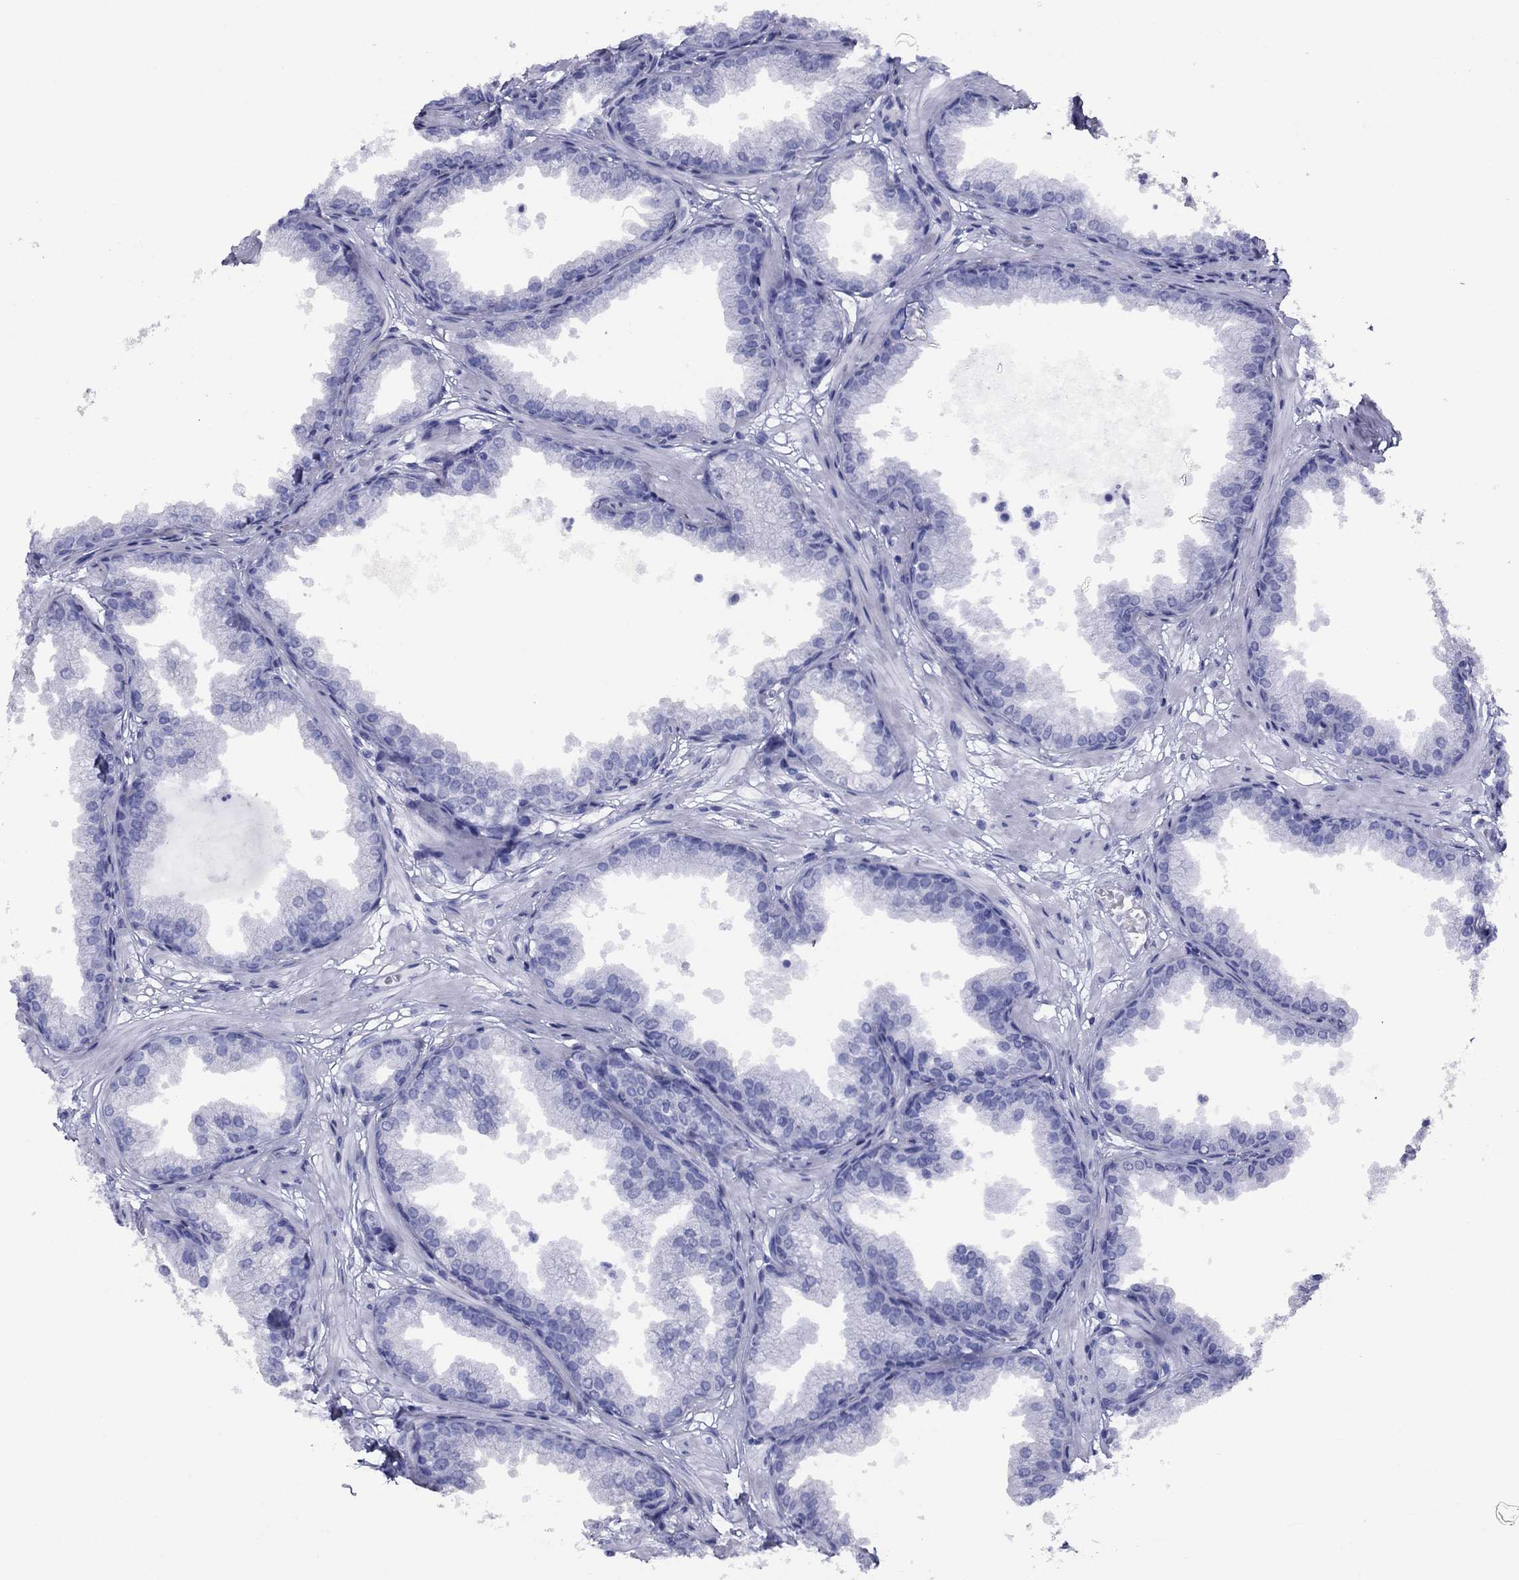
{"staining": {"intensity": "negative", "quantity": "none", "location": "none"}, "tissue": "prostate", "cell_type": "Glandular cells", "image_type": "normal", "snomed": [{"axis": "morphology", "description": "Normal tissue, NOS"}, {"axis": "topography", "description": "Prostate"}], "caption": "Immunohistochemistry (IHC) histopathology image of unremarkable prostate: prostate stained with DAB (3,3'-diaminobenzidine) shows no significant protein positivity in glandular cells.", "gene": "HAO1", "patient": {"sex": "male", "age": 37}}